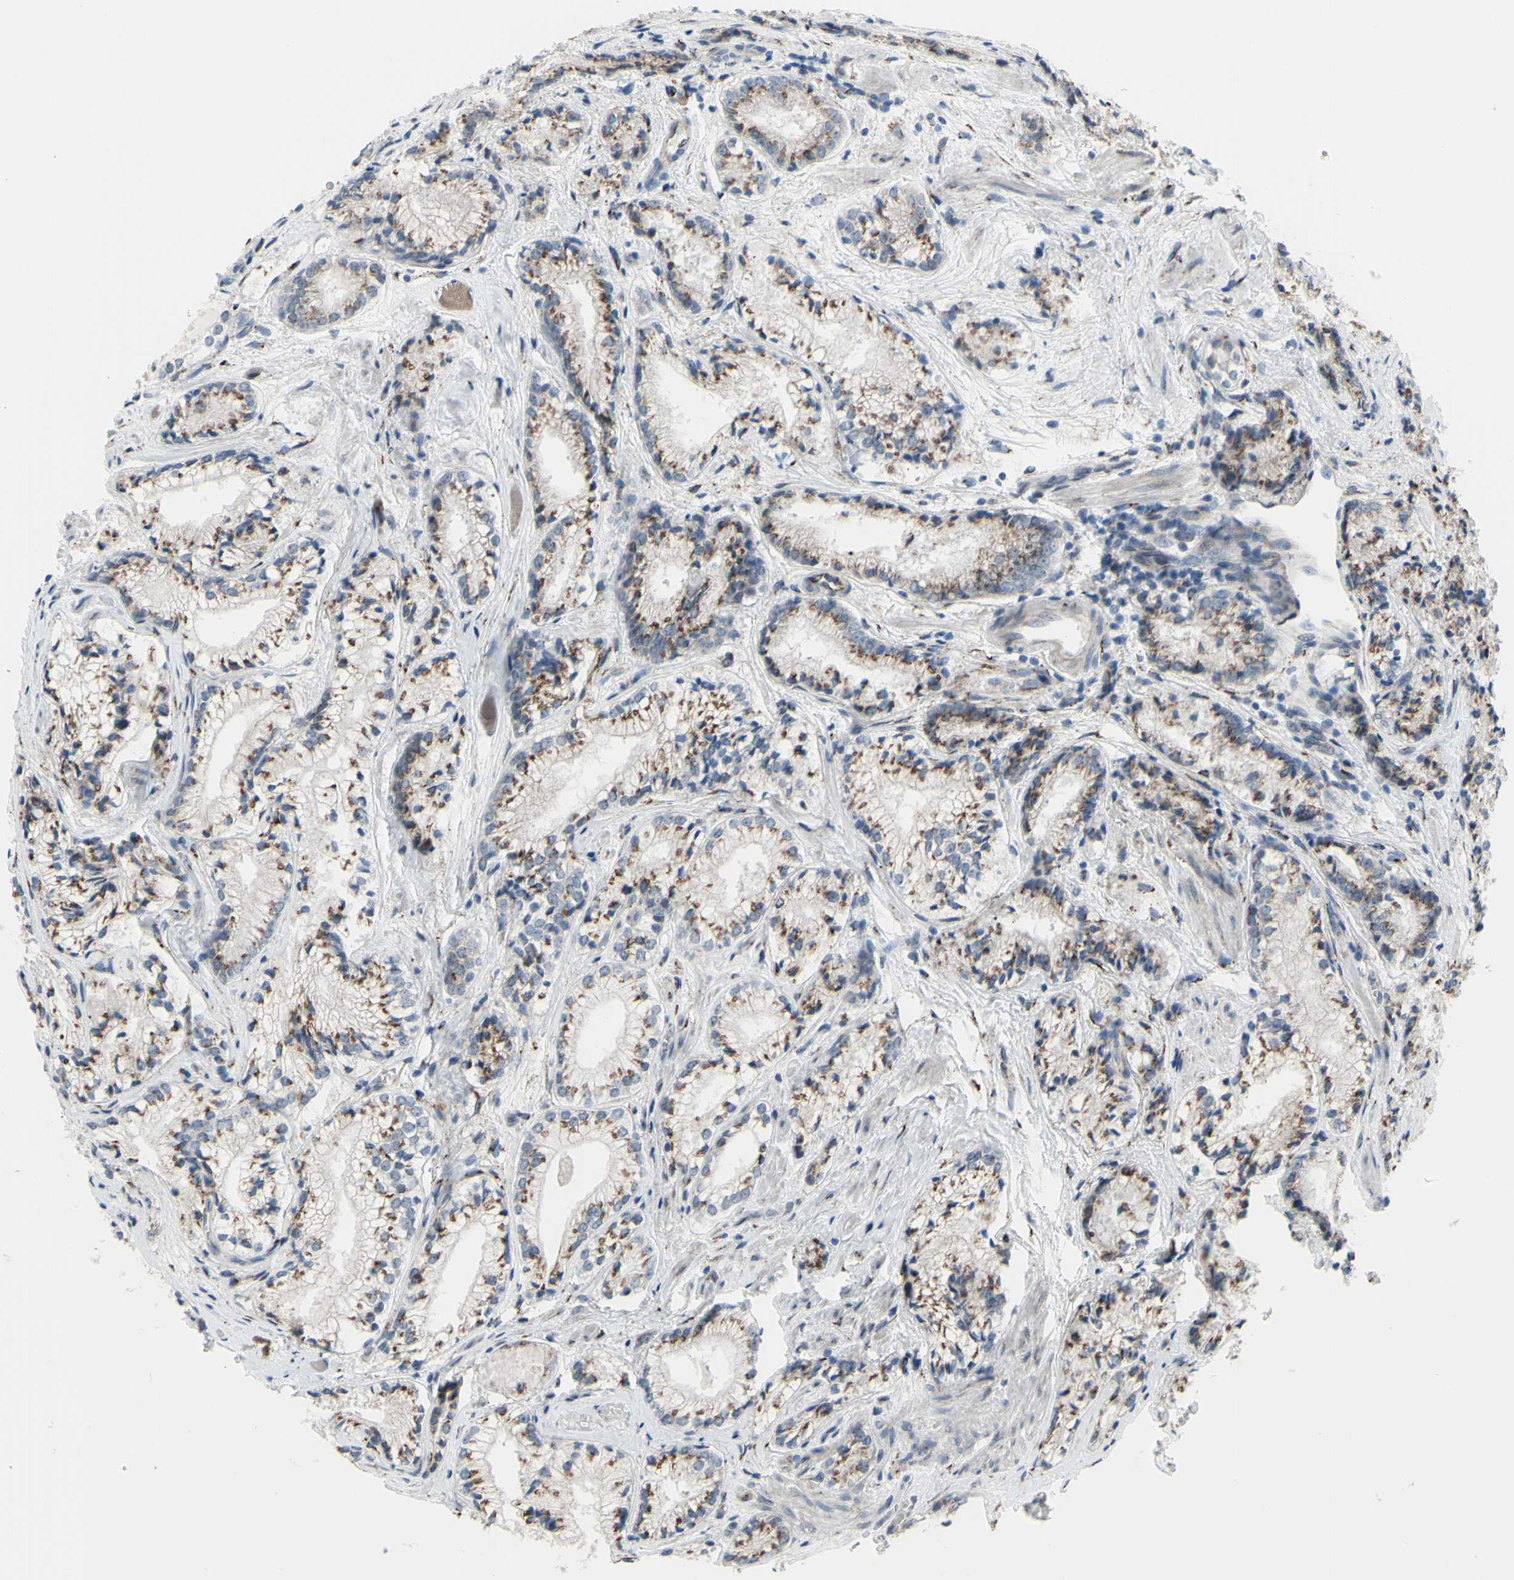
{"staining": {"intensity": "moderate", "quantity": ">75%", "location": "cytoplasmic/membranous"}, "tissue": "prostate cancer", "cell_type": "Tumor cells", "image_type": "cancer", "snomed": [{"axis": "morphology", "description": "Adenocarcinoma, Low grade"}, {"axis": "topography", "description": "Prostate"}], "caption": "Immunohistochemical staining of human prostate cancer (adenocarcinoma (low-grade)) exhibits medium levels of moderate cytoplasmic/membranous protein staining in approximately >75% of tumor cells.", "gene": "GLG1", "patient": {"sex": "male", "age": 60}}